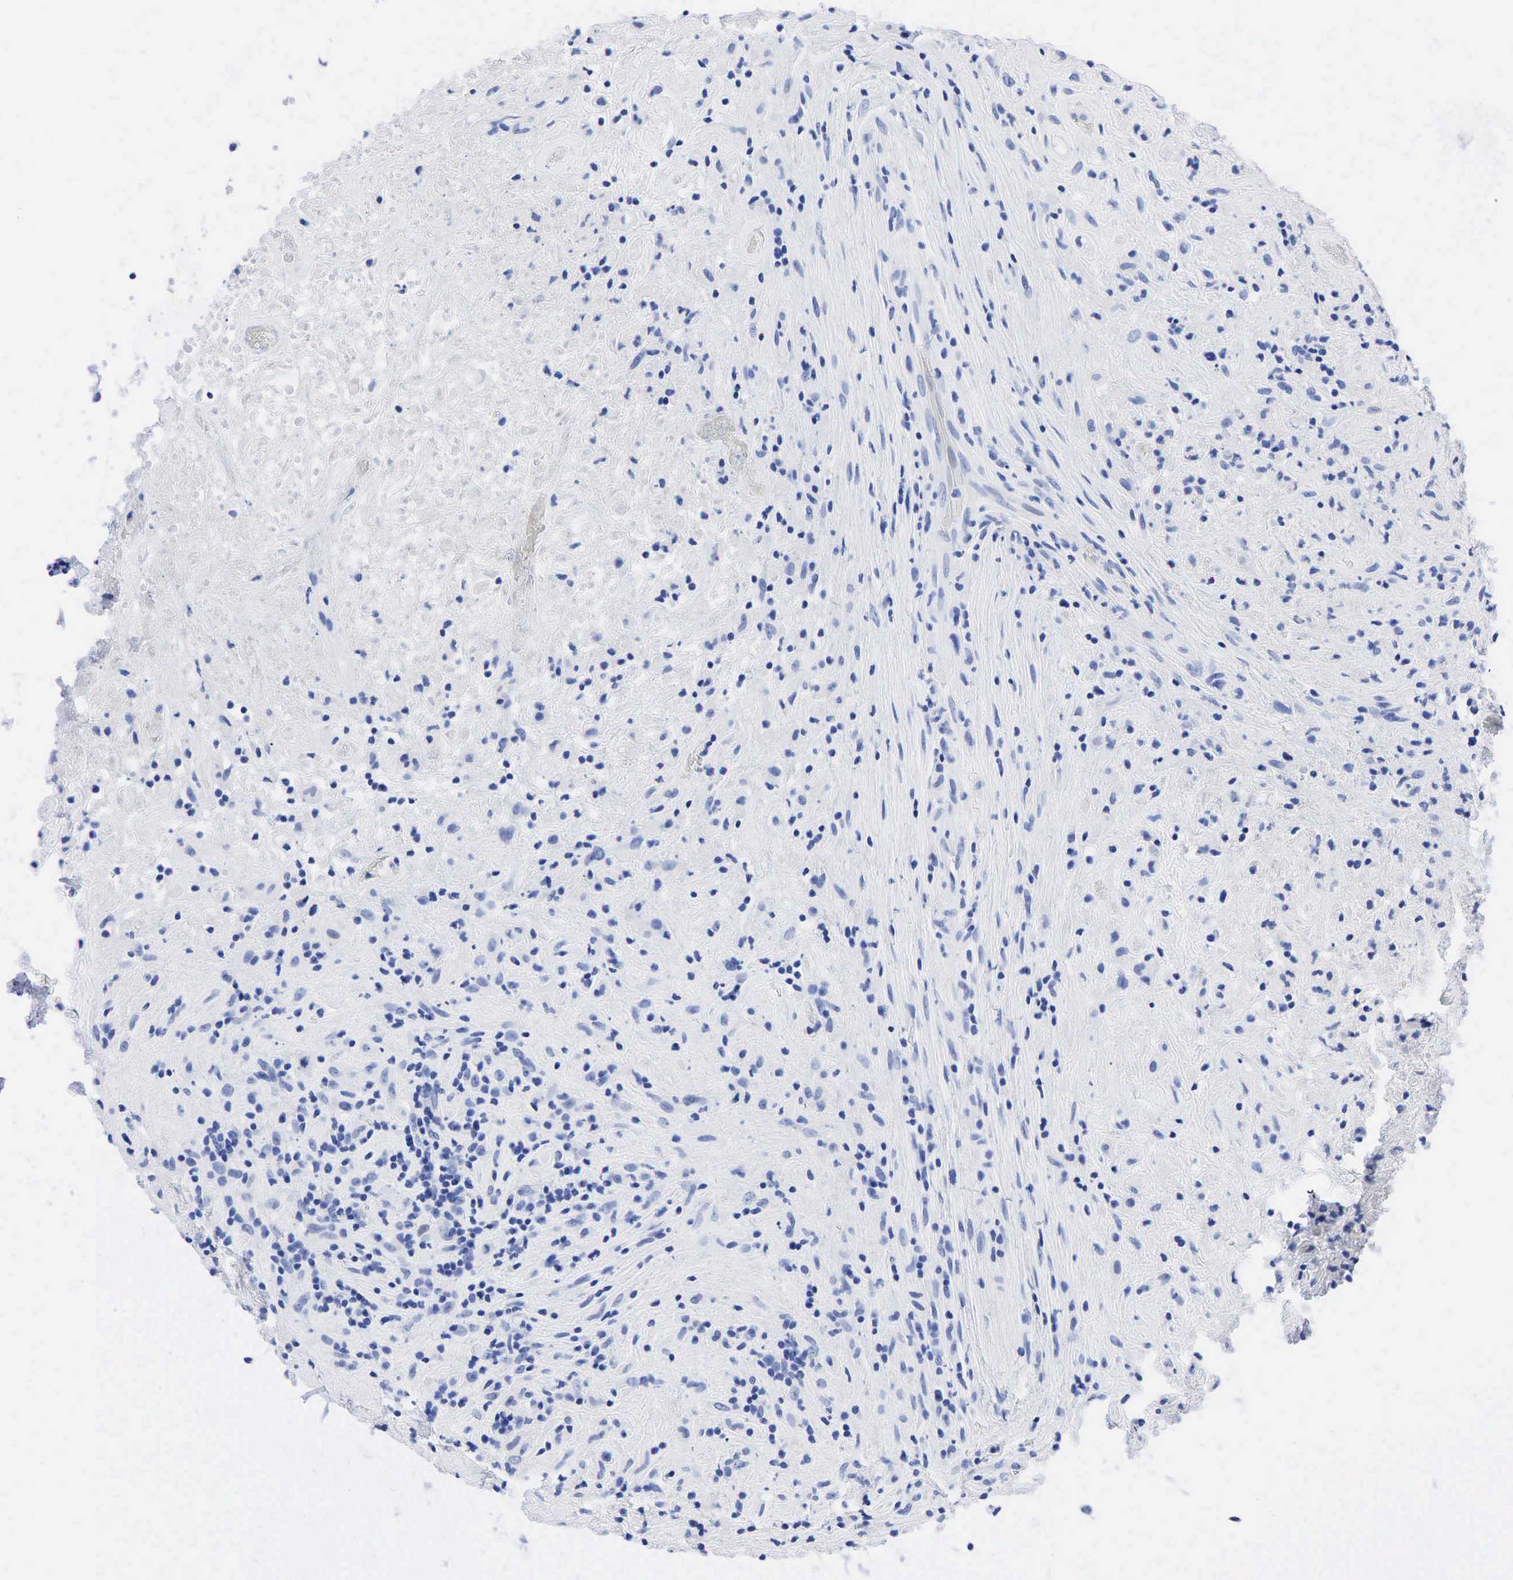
{"staining": {"intensity": "negative", "quantity": "none", "location": "none"}, "tissue": "lymphoma", "cell_type": "Tumor cells", "image_type": "cancer", "snomed": [{"axis": "morphology", "description": "Hodgkin's disease, NOS"}, {"axis": "topography", "description": "Lymph node"}], "caption": "Tumor cells show no significant expression in Hodgkin's disease.", "gene": "NKX2-1", "patient": {"sex": "male", "age": 46}}